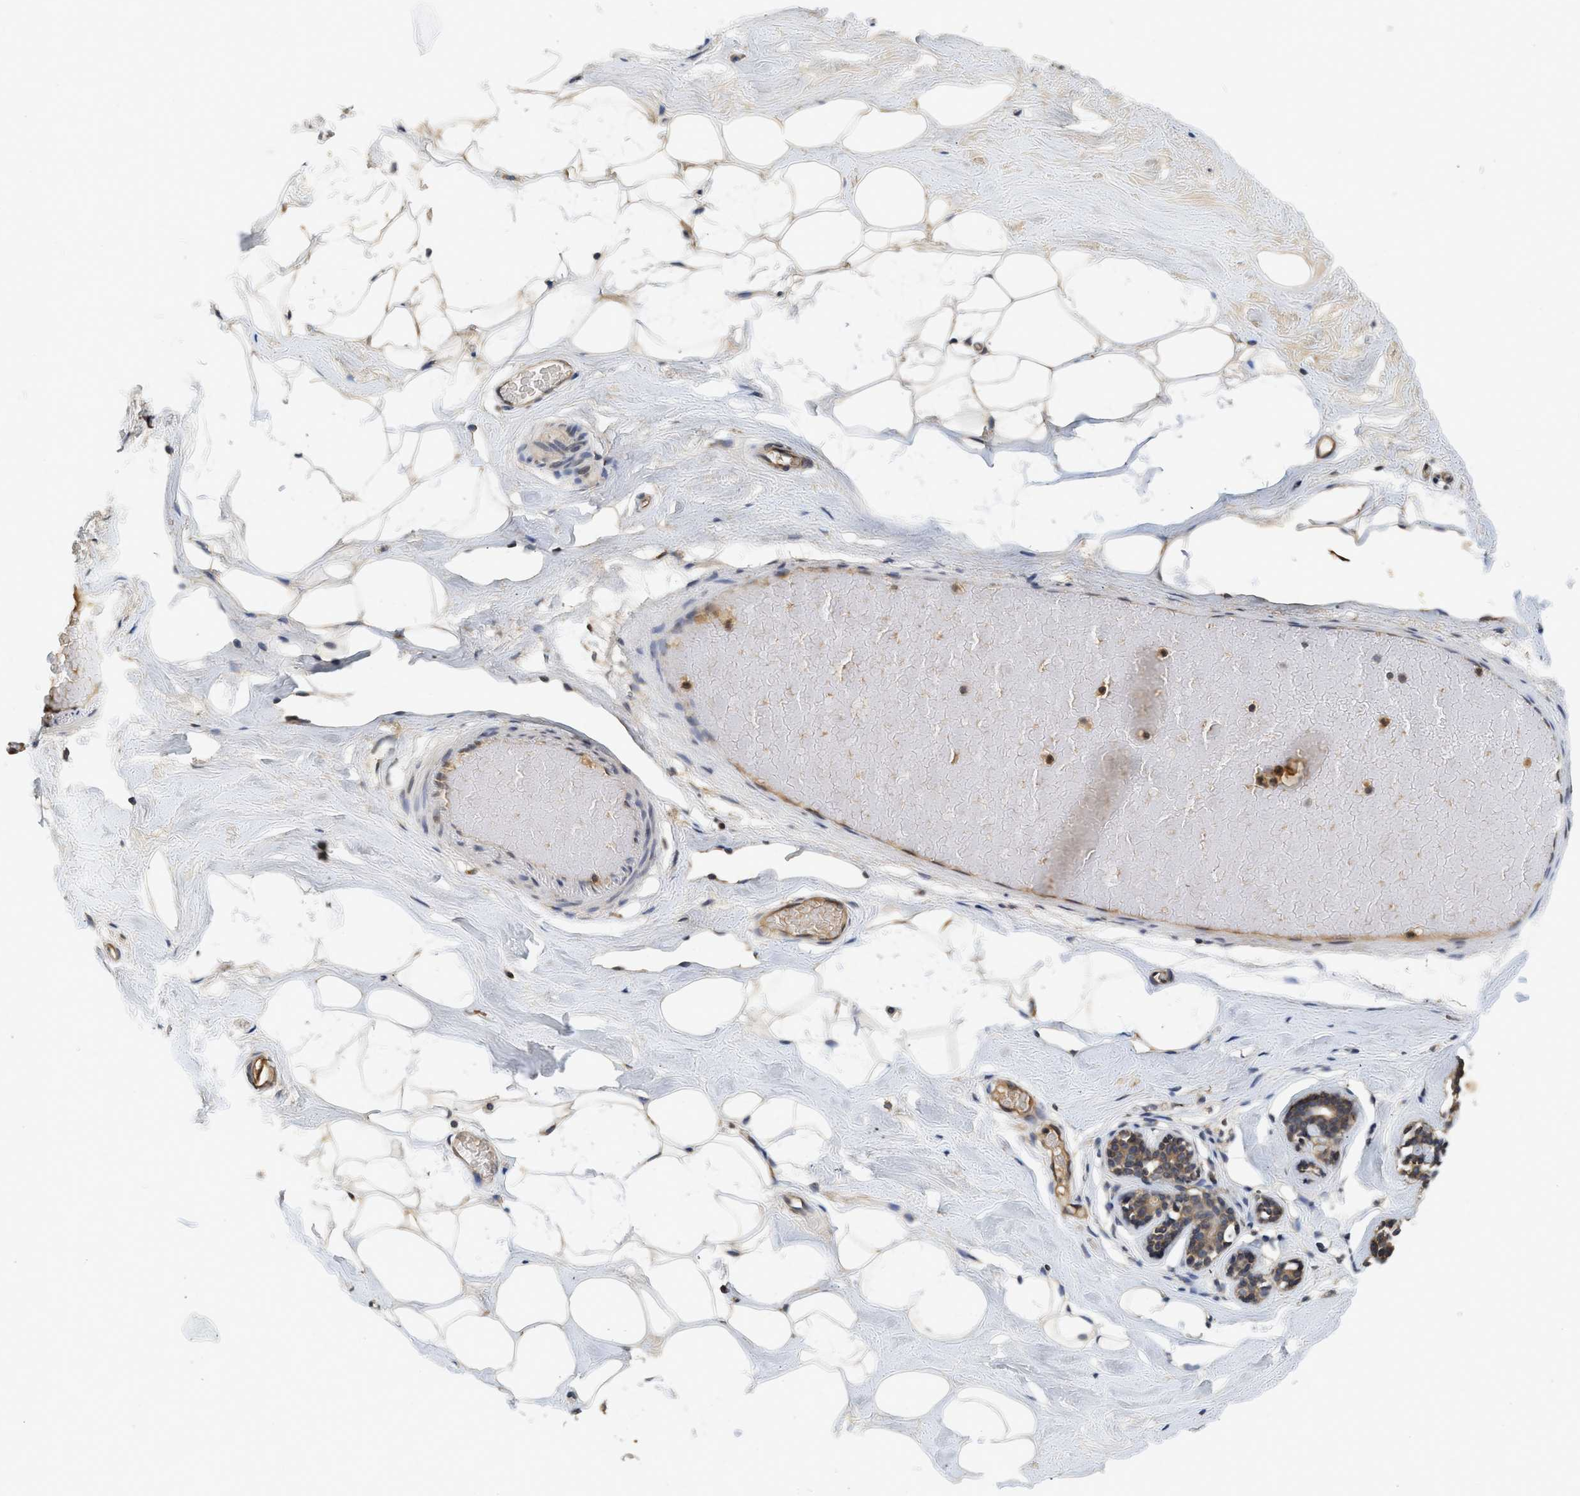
{"staining": {"intensity": "weak", "quantity": "<25%", "location": "cytoplasmic/membranous"}, "tissue": "breast", "cell_type": "Adipocytes", "image_type": "normal", "snomed": [{"axis": "morphology", "description": "Normal tissue, NOS"}, {"axis": "topography", "description": "Breast"}], "caption": "This histopathology image is of benign breast stained with IHC to label a protein in brown with the nuclei are counter-stained blue. There is no positivity in adipocytes.", "gene": "BCAP31", "patient": {"sex": "female", "age": 75}}